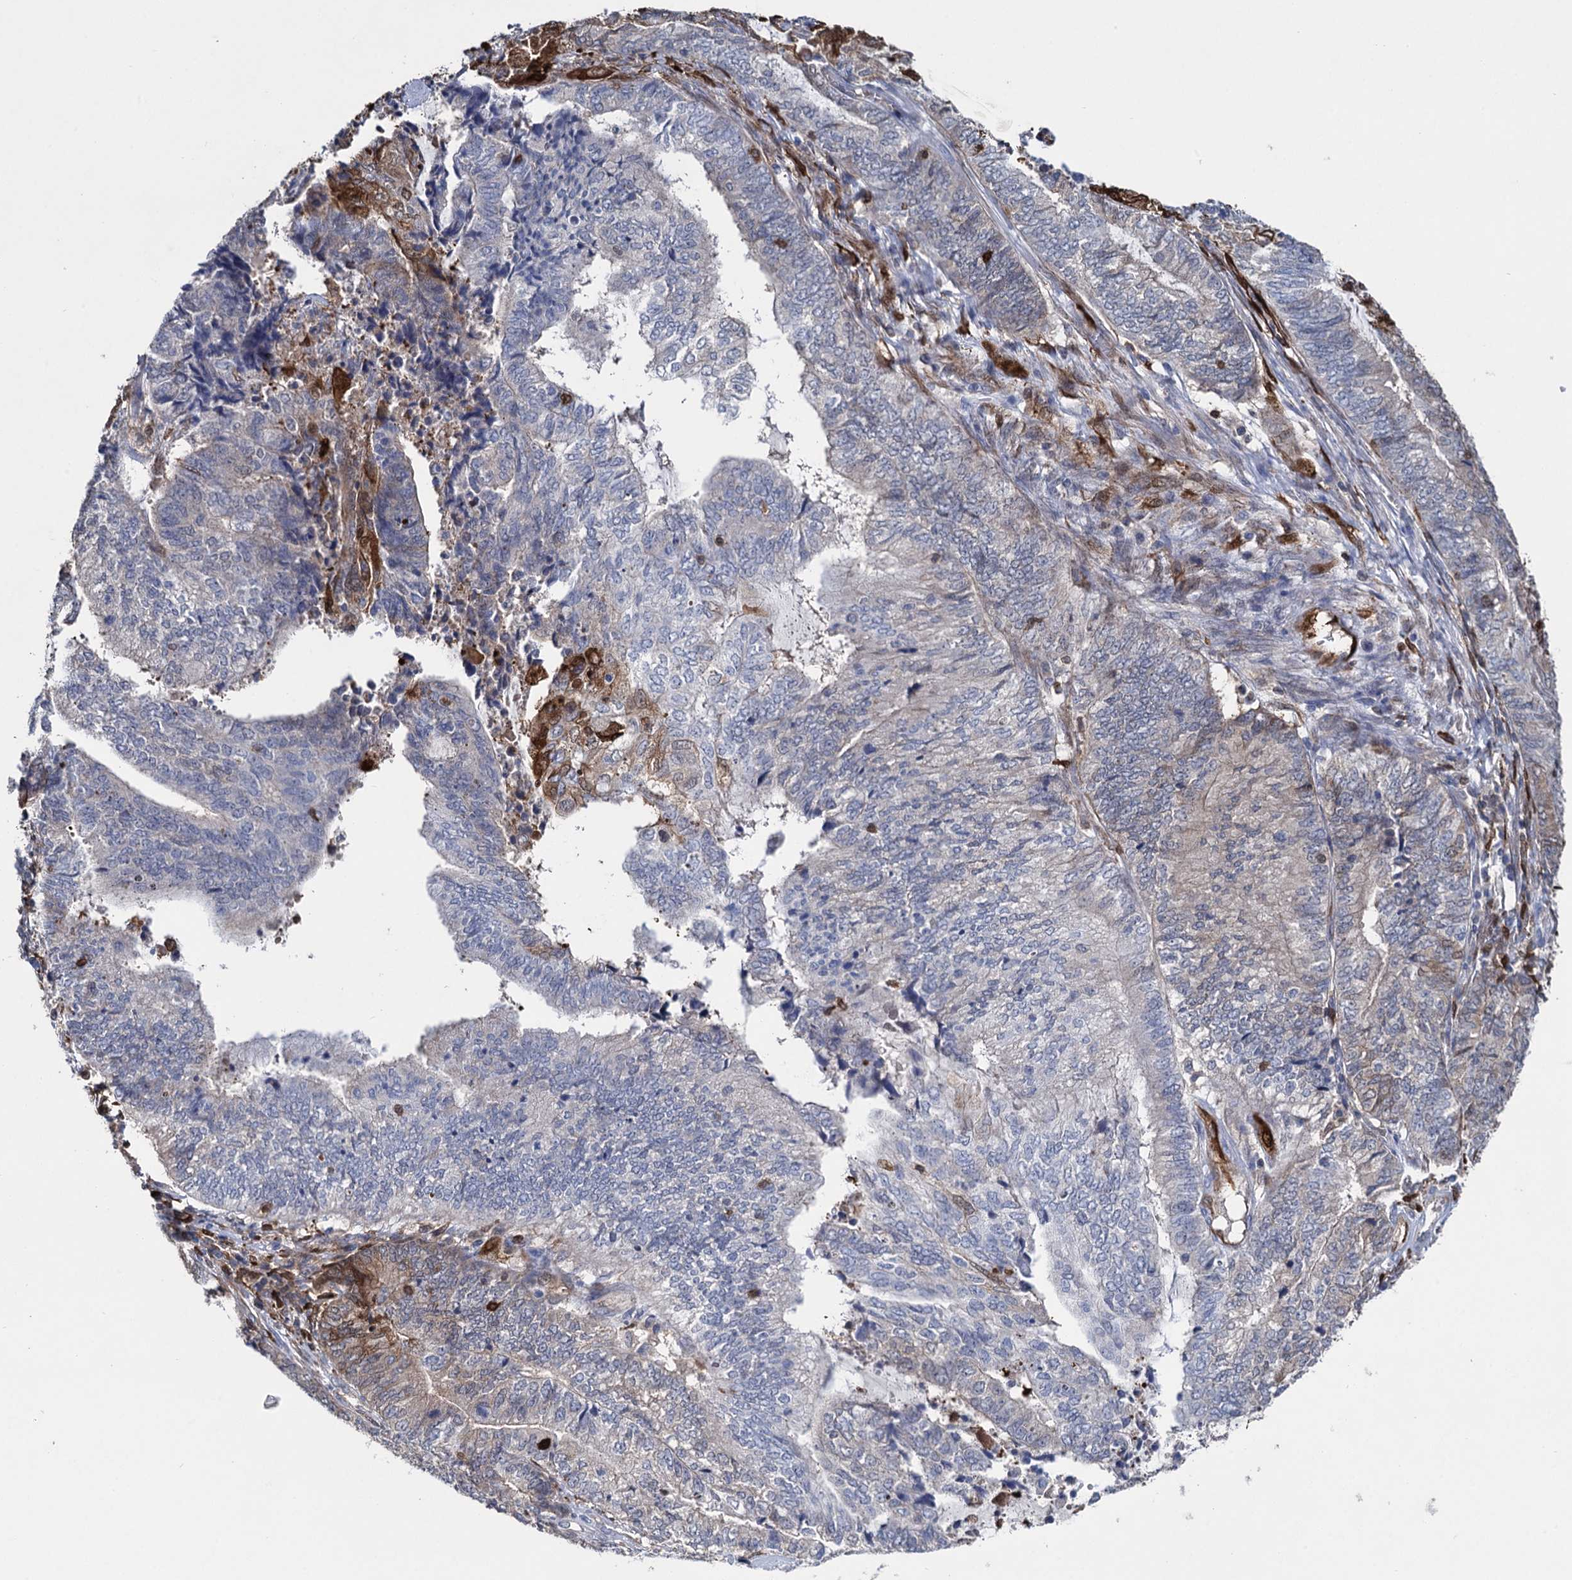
{"staining": {"intensity": "moderate", "quantity": "<25%", "location": "cytoplasmic/membranous,nuclear"}, "tissue": "endometrial cancer", "cell_type": "Tumor cells", "image_type": "cancer", "snomed": [{"axis": "morphology", "description": "Adenocarcinoma, NOS"}, {"axis": "topography", "description": "Uterus"}, {"axis": "topography", "description": "Endometrium"}], "caption": "Endometrial cancer (adenocarcinoma) tissue demonstrates moderate cytoplasmic/membranous and nuclear expression in approximately <25% of tumor cells", "gene": "FABP5", "patient": {"sex": "female", "age": 70}}